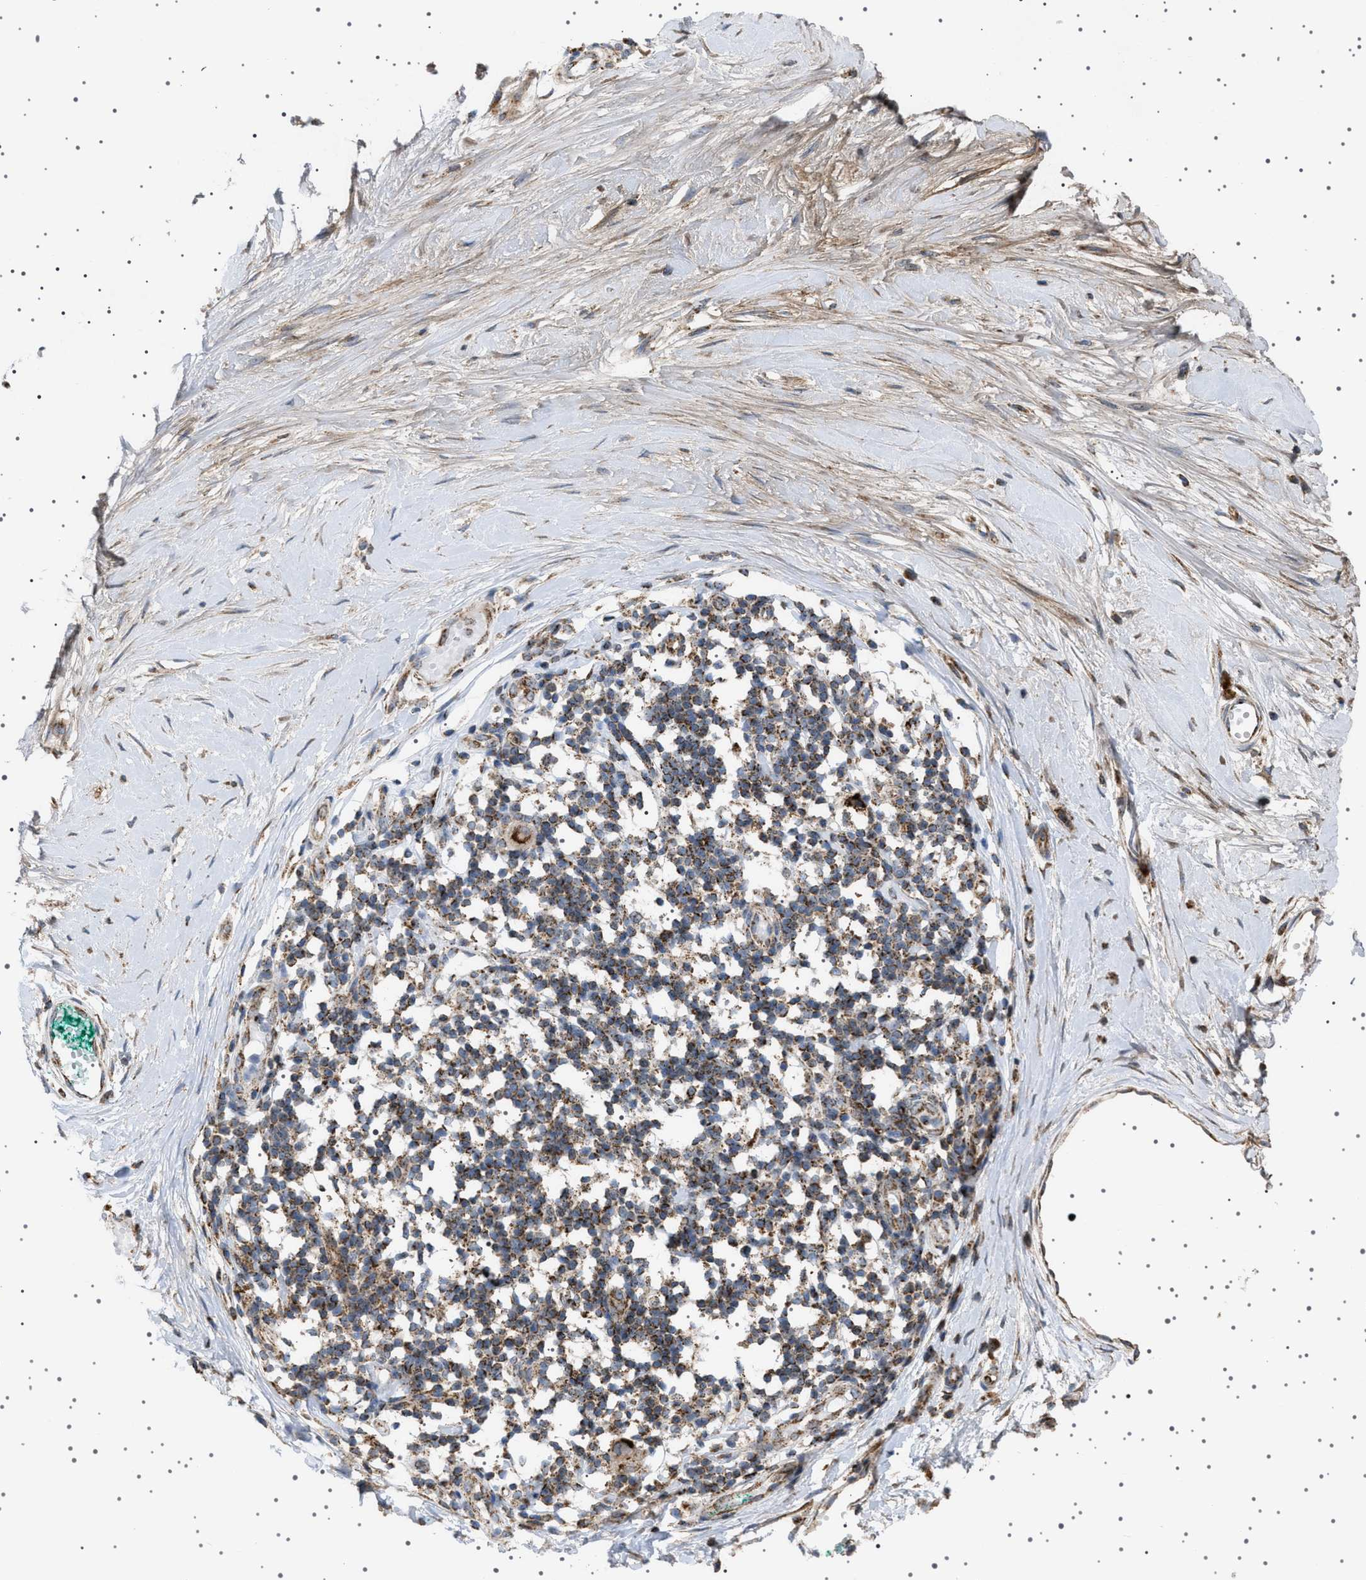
{"staining": {"intensity": "weak", "quantity": ">75%", "location": "cytoplasmic/membranous"}, "tissue": "melanoma", "cell_type": "Tumor cells", "image_type": "cancer", "snomed": [{"axis": "morphology", "description": "Normal tissue, NOS"}, {"axis": "morphology", "description": "Malignant melanoma, NOS"}, {"axis": "topography", "description": "Skin"}], "caption": "Tumor cells display weak cytoplasmic/membranous expression in approximately >75% of cells in melanoma.", "gene": "UBXN8", "patient": {"sex": "male", "age": 62}}